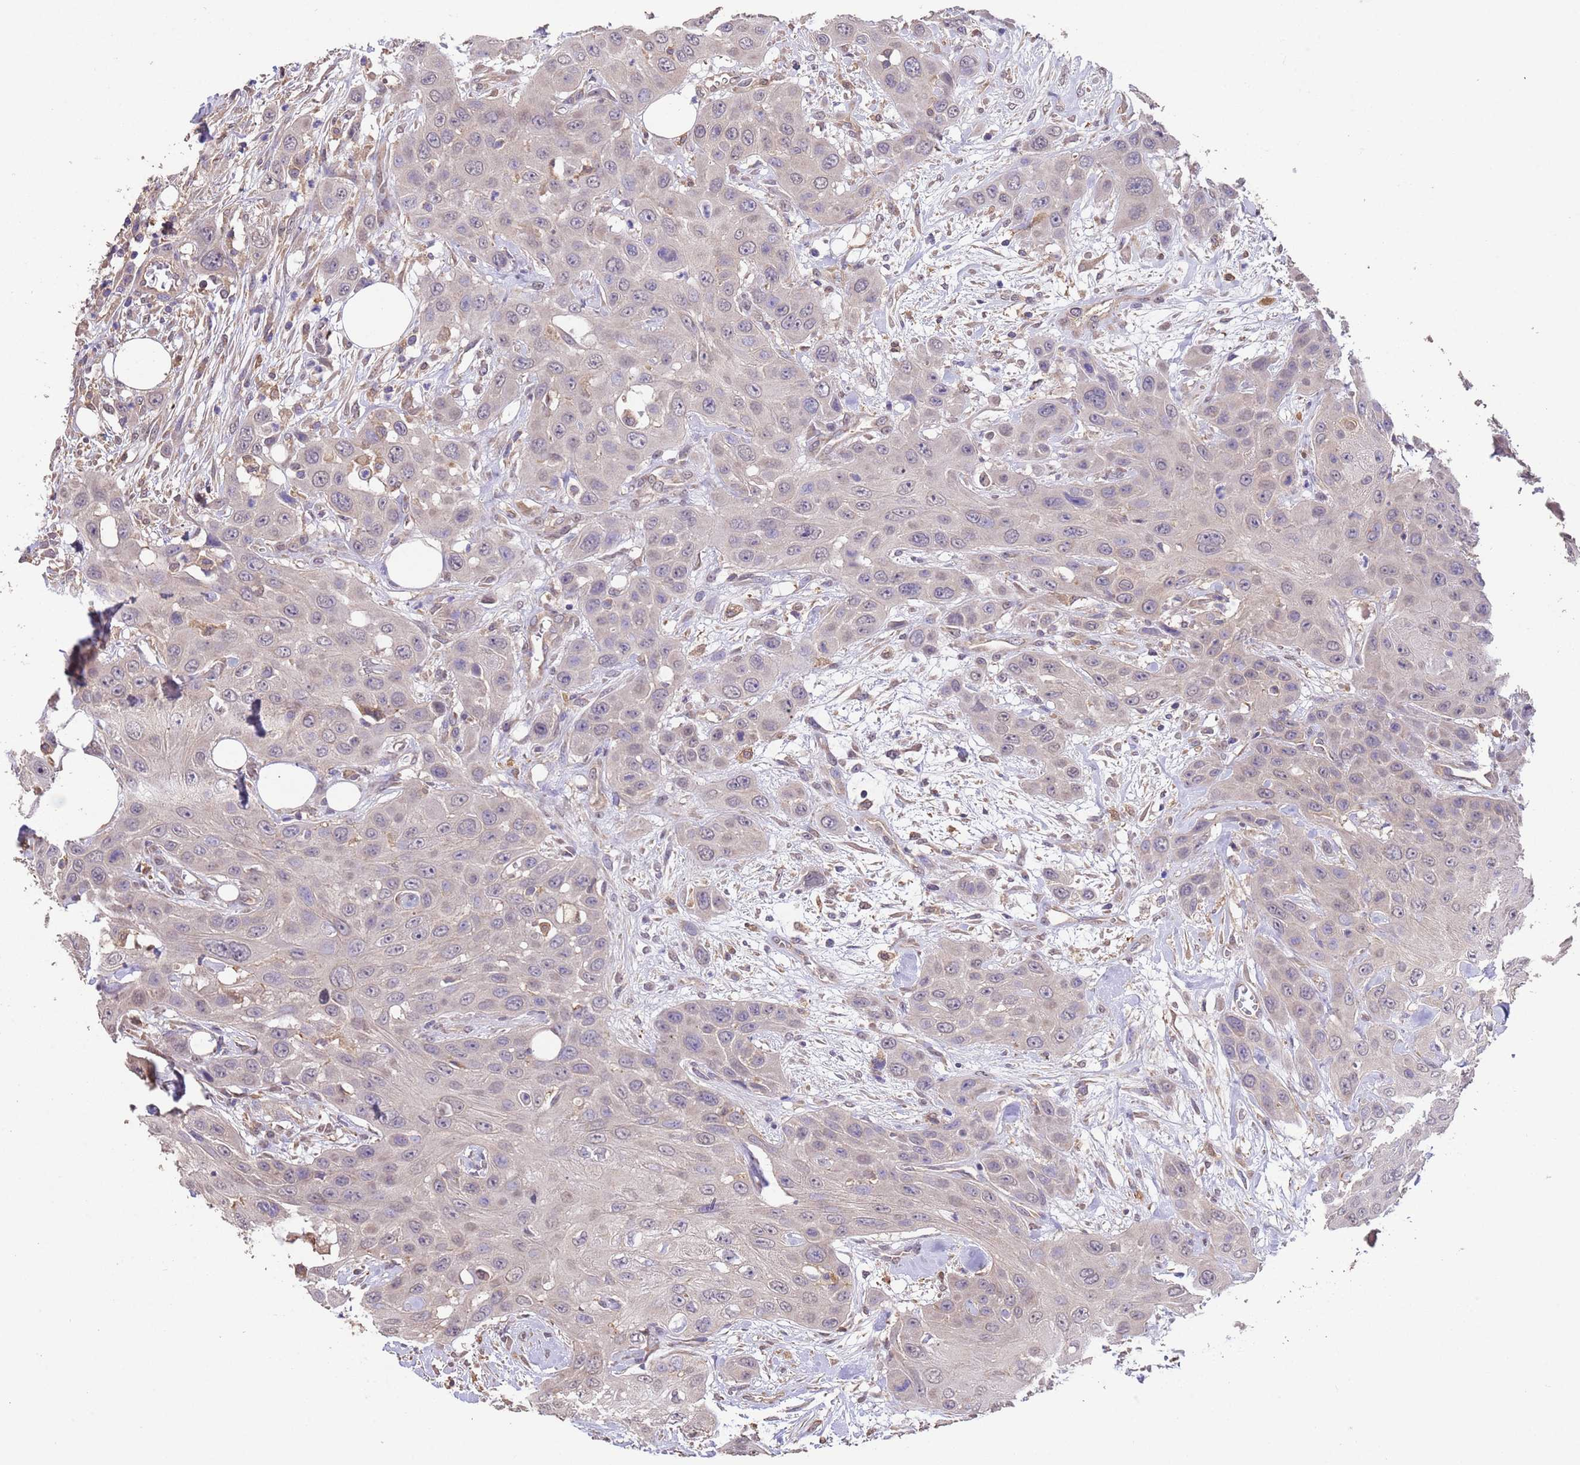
{"staining": {"intensity": "negative", "quantity": "none", "location": "none"}, "tissue": "head and neck cancer", "cell_type": "Tumor cells", "image_type": "cancer", "snomed": [{"axis": "morphology", "description": "Squamous cell carcinoma, NOS"}, {"axis": "topography", "description": "Head-Neck"}], "caption": "This is an immunohistochemistry (IHC) image of human head and neck cancer. There is no expression in tumor cells.", "gene": "NPHP1", "patient": {"sex": "male", "age": 81}}